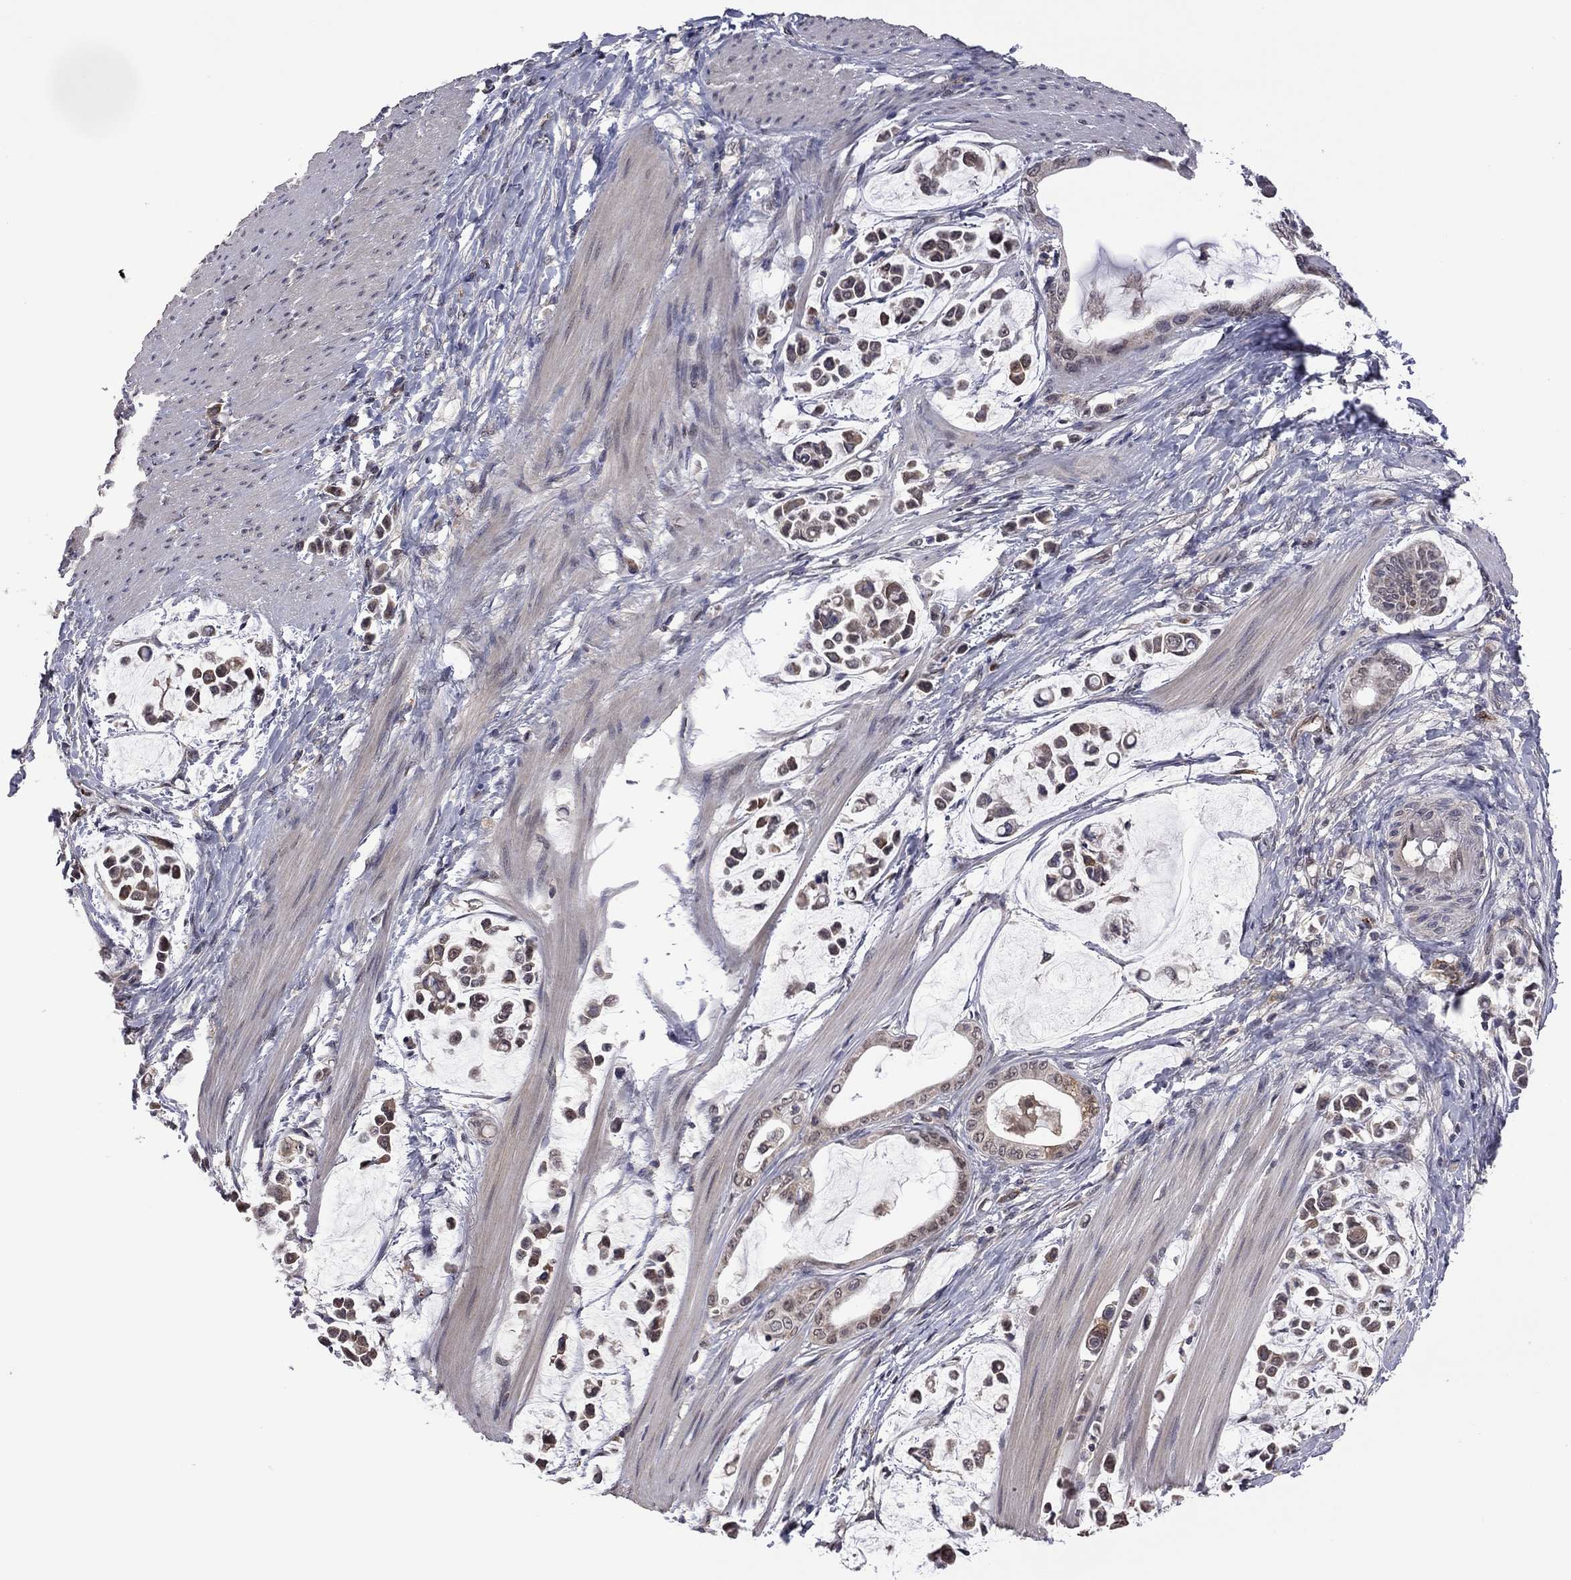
{"staining": {"intensity": "moderate", "quantity": ">75%", "location": "cytoplasmic/membranous"}, "tissue": "stomach cancer", "cell_type": "Tumor cells", "image_type": "cancer", "snomed": [{"axis": "morphology", "description": "Adenocarcinoma, NOS"}, {"axis": "topography", "description": "Stomach"}], "caption": "Human stomach cancer stained for a protein (brown) reveals moderate cytoplasmic/membranous positive expression in about >75% of tumor cells.", "gene": "GPAA1", "patient": {"sex": "male", "age": 82}}